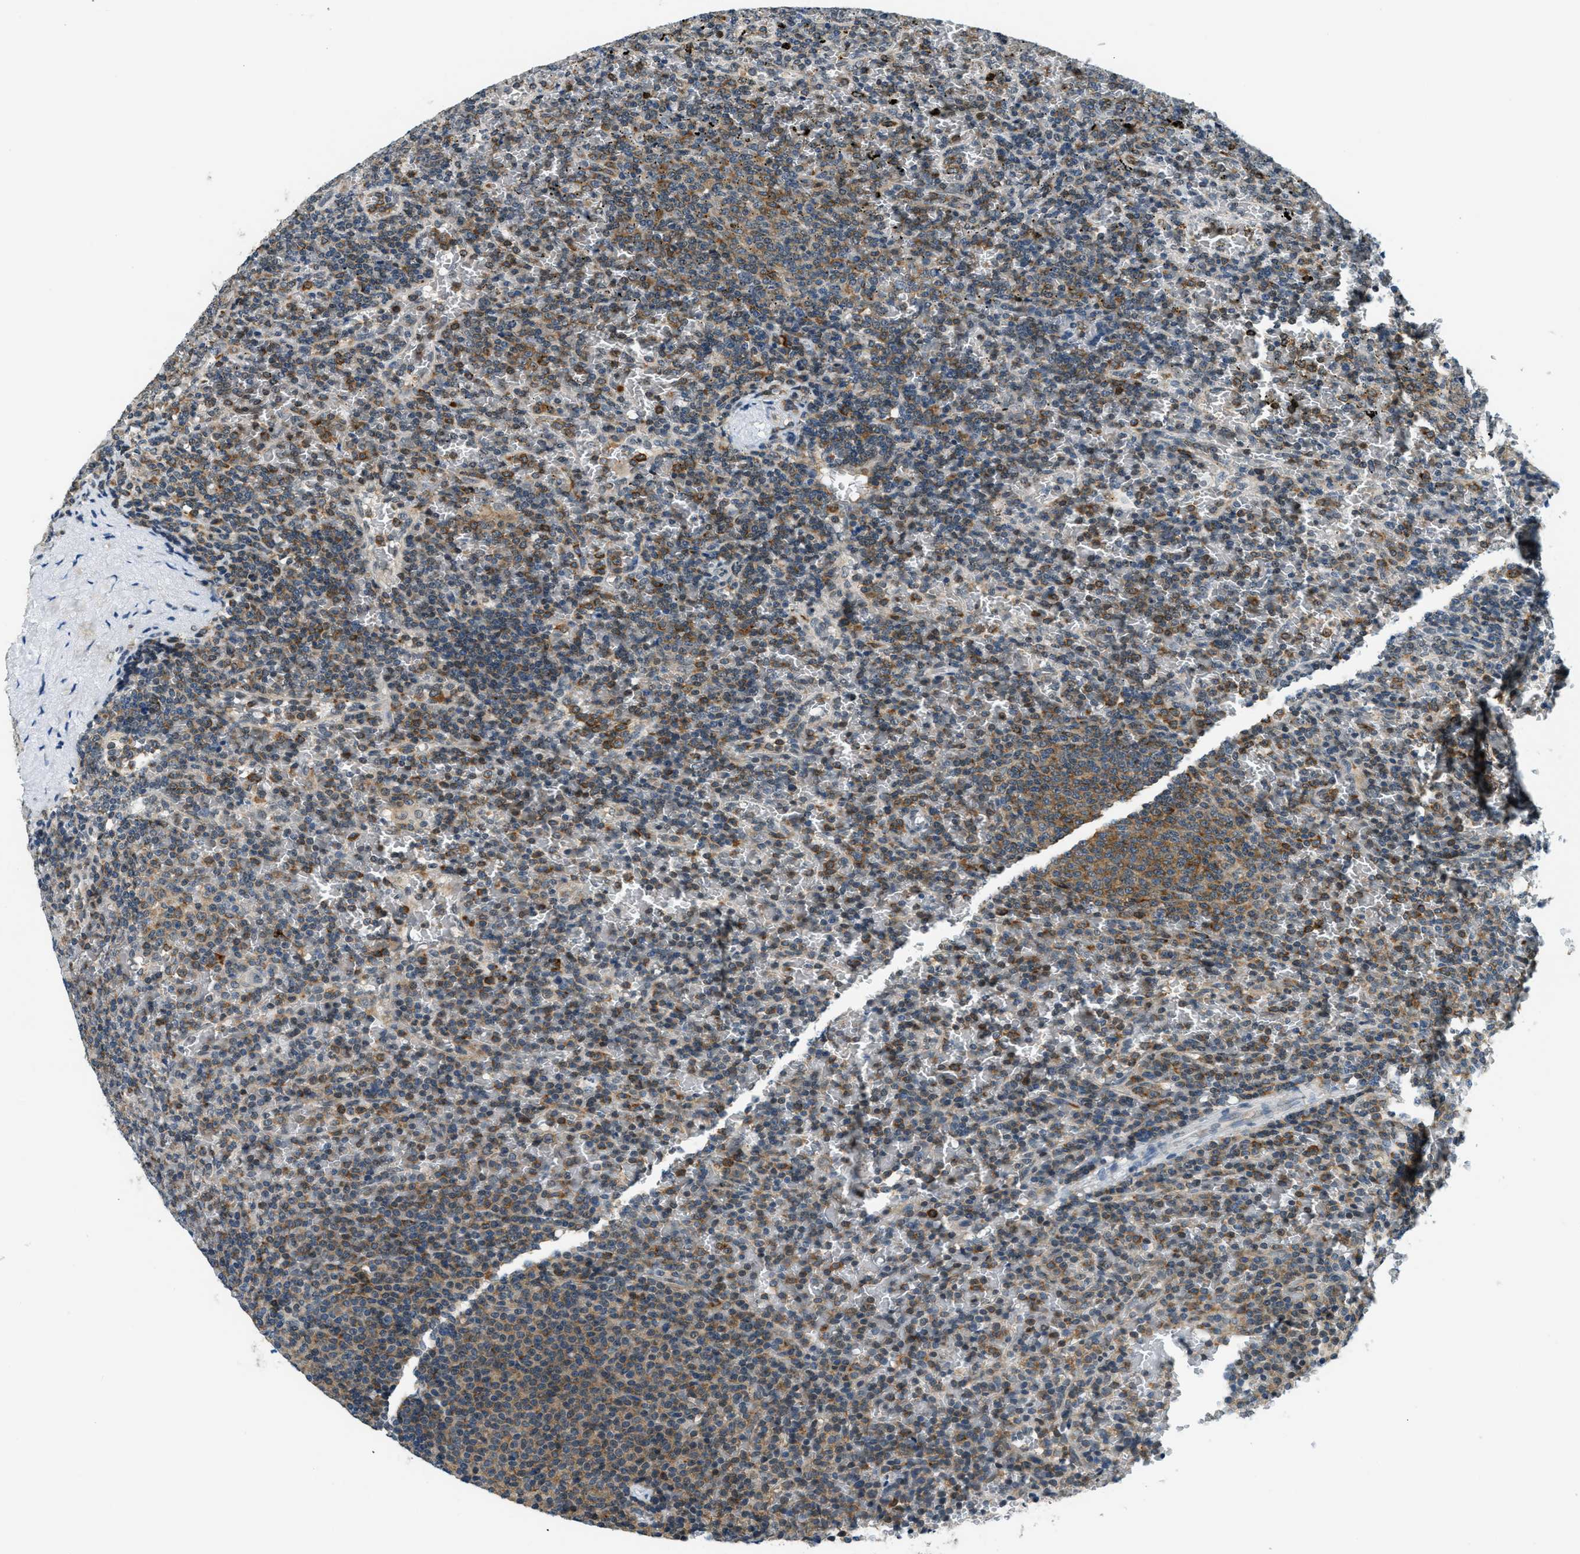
{"staining": {"intensity": "moderate", "quantity": "25%-75%", "location": "cytoplasmic/membranous"}, "tissue": "lymphoma", "cell_type": "Tumor cells", "image_type": "cancer", "snomed": [{"axis": "morphology", "description": "Malignant lymphoma, non-Hodgkin's type, Low grade"}, {"axis": "topography", "description": "Spleen"}], "caption": "Protein staining shows moderate cytoplasmic/membranous positivity in about 25%-75% of tumor cells in lymphoma.", "gene": "RAB11FIP1", "patient": {"sex": "female", "age": 77}}